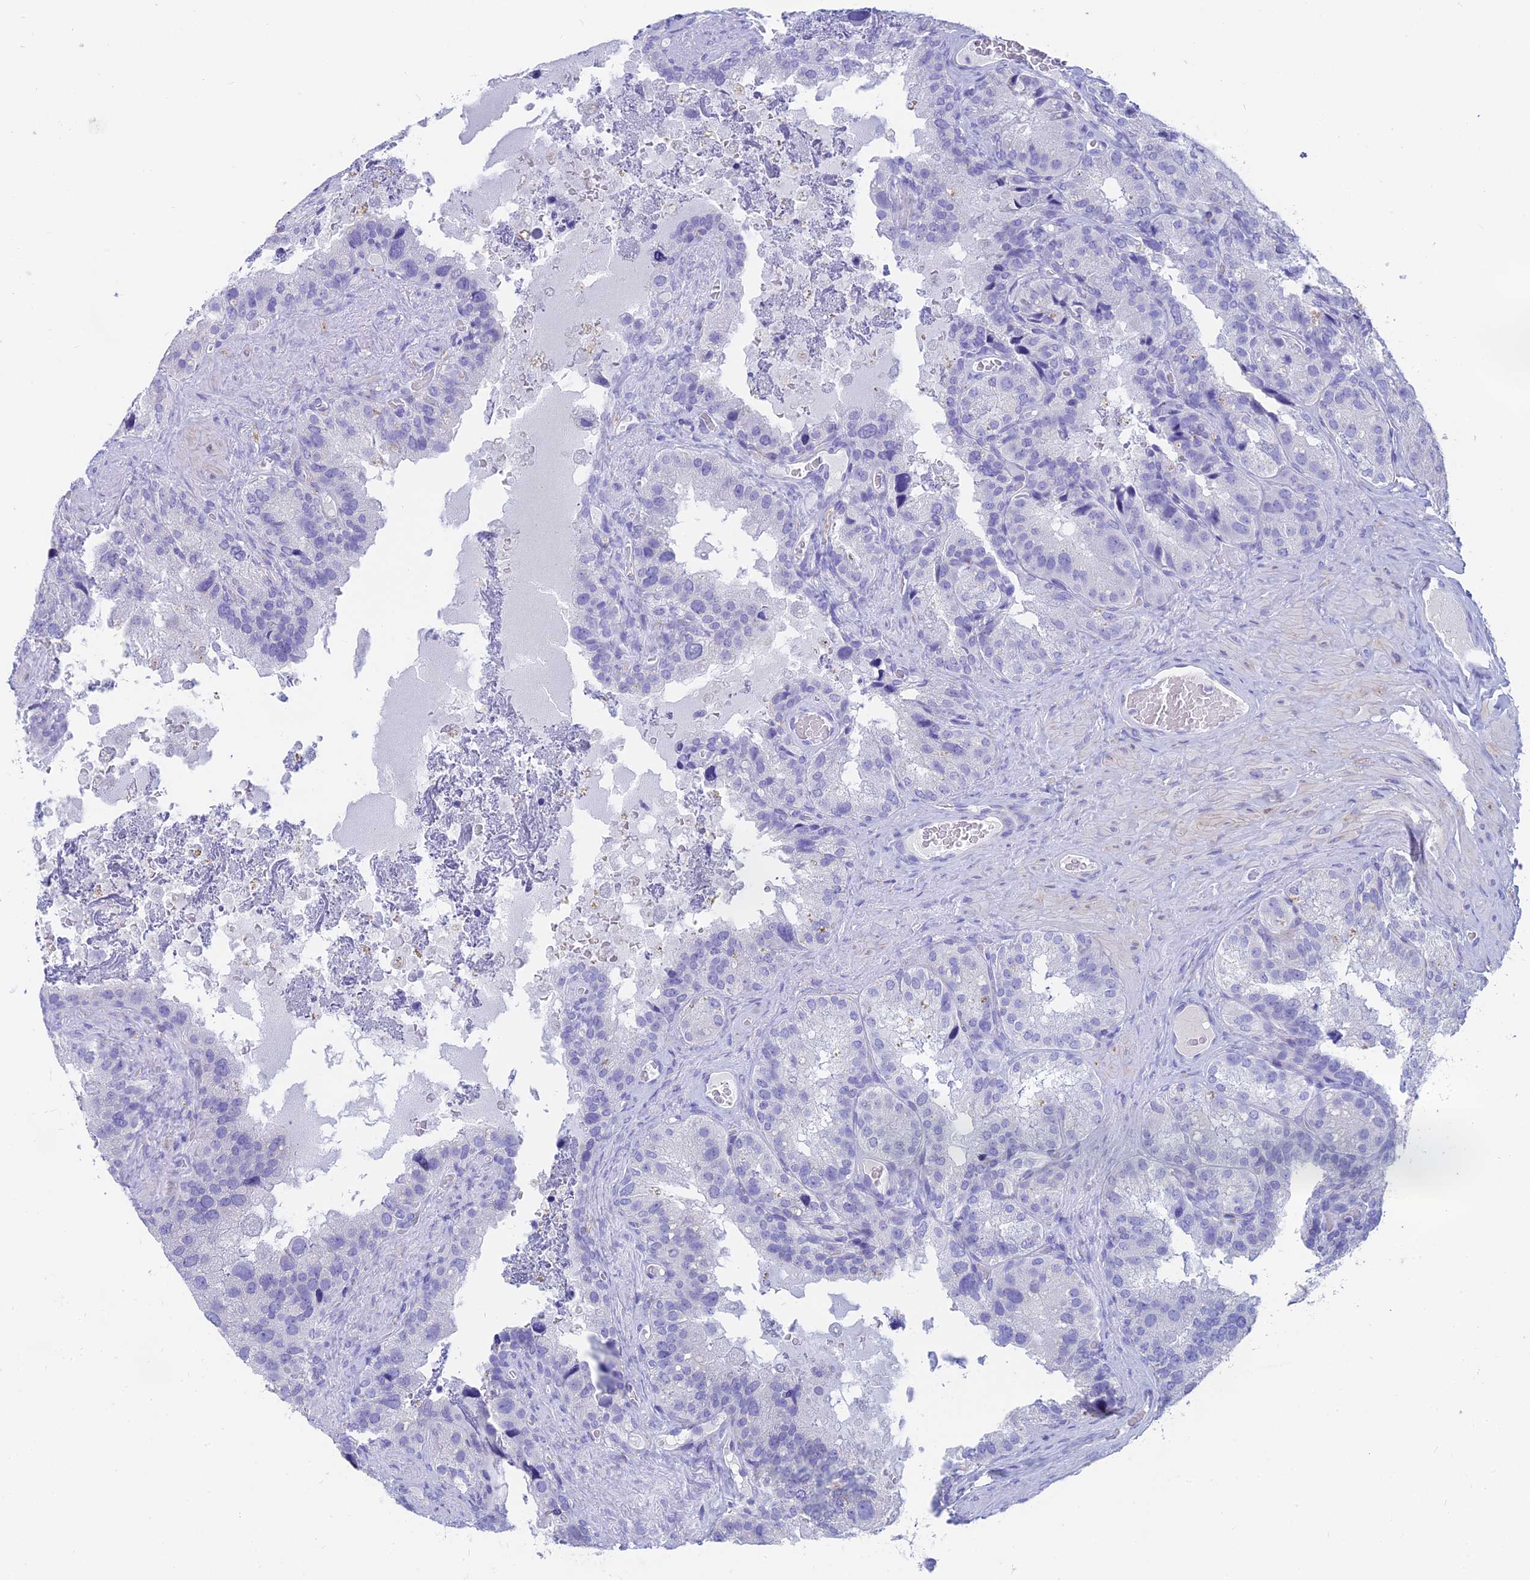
{"staining": {"intensity": "negative", "quantity": "none", "location": "none"}, "tissue": "seminal vesicle", "cell_type": "Glandular cells", "image_type": "normal", "snomed": [{"axis": "morphology", "description": "Normal tissue, NOS"}, {"axis": "topography", "description": "Seminal veicle"}], "caption": "An image of seminal vesicle stained for a protein demonstrates no brown staining in glandular cells.", "gene": "SLC36A2", "patient": {"sex": "male", "age": 58}}